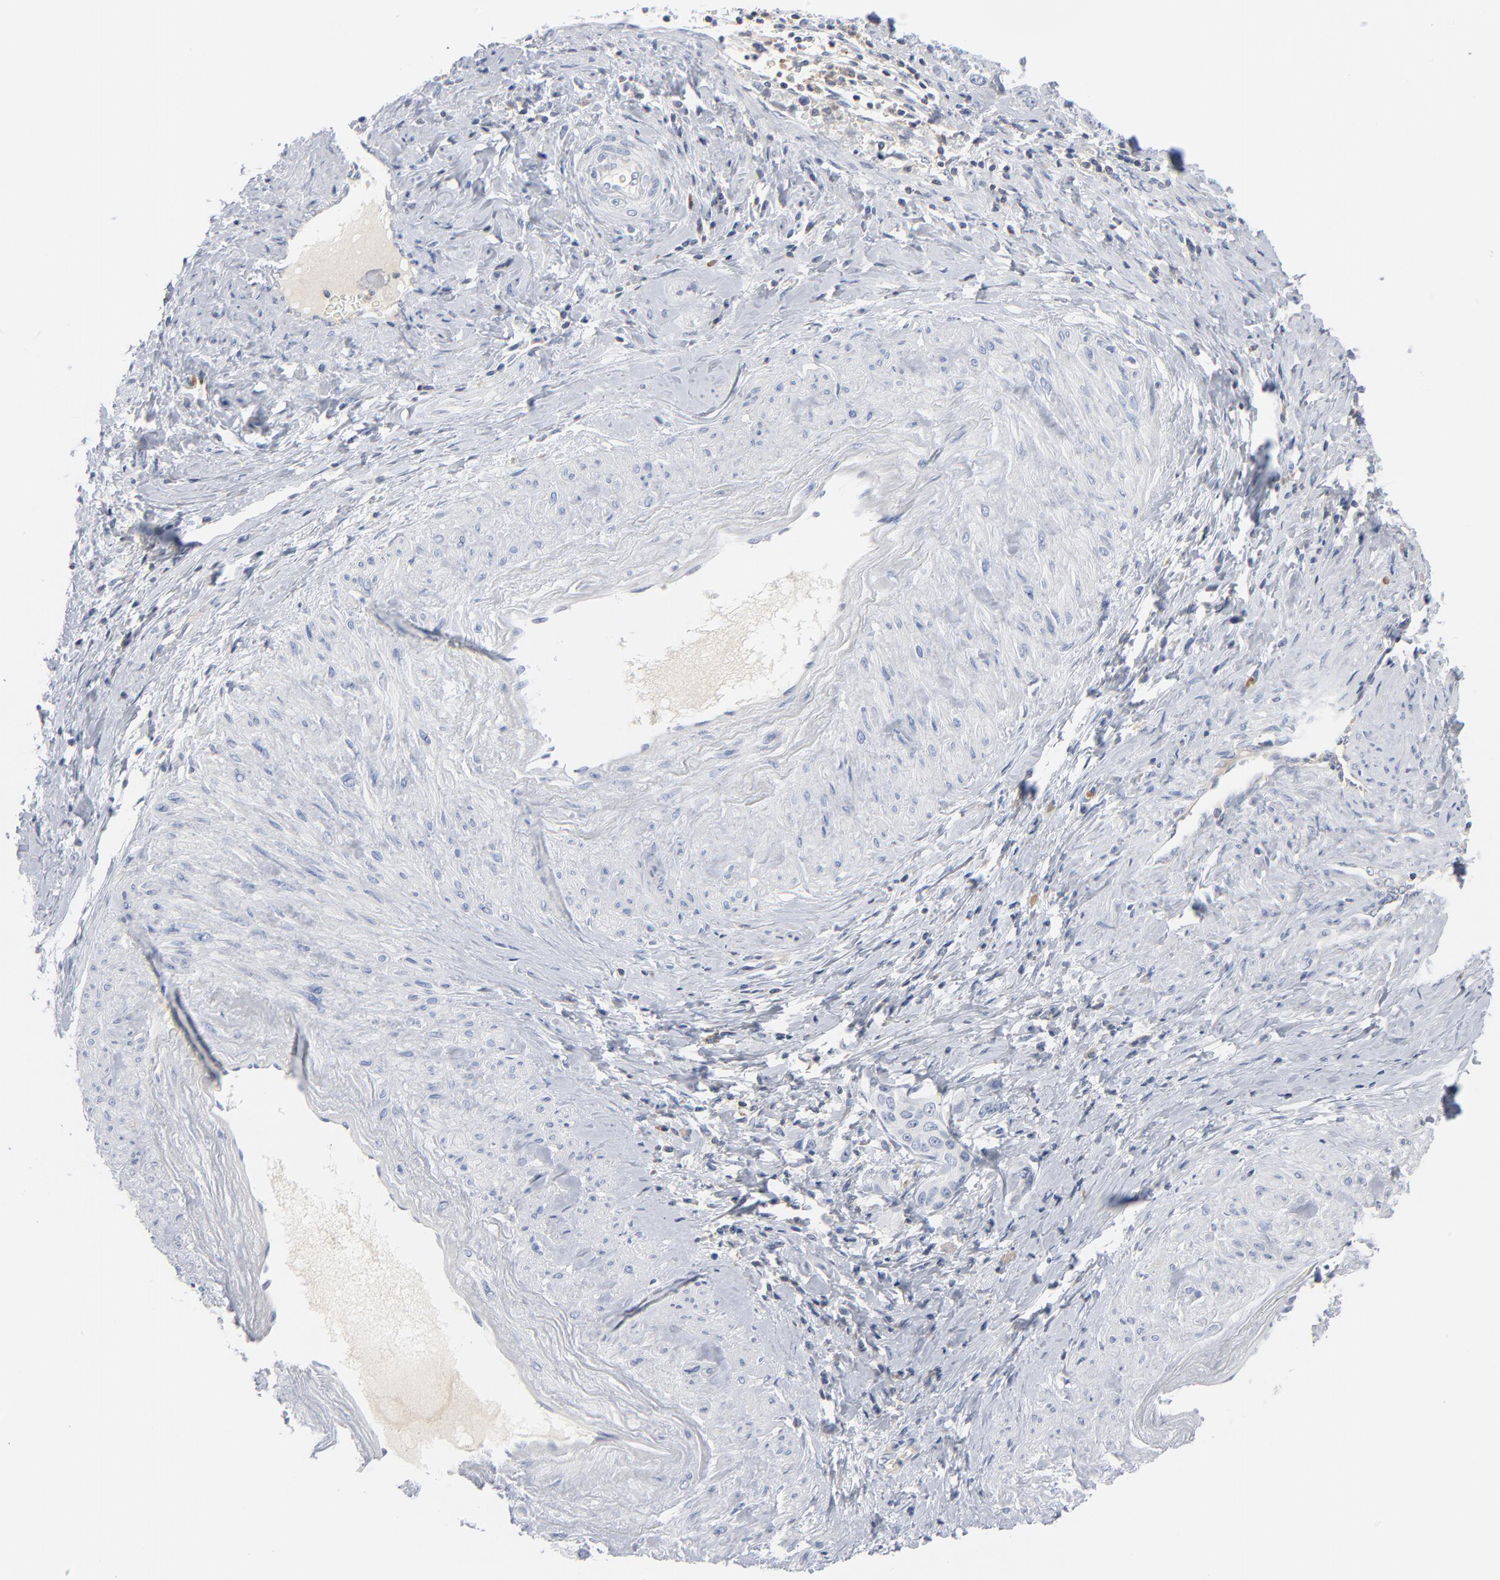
{"staining": {"intensity": "negative", "quantity": "none", "location": "none"}, "tissue": "cervical cancer", "cell_type": "Tumor cells", "image_type": "cancer", "snomed": [{"axis": "morphology", "description": "Squamous cell carcinoma, NOS"}, {"axis": "topography", "description": "Cervix"}], "caption": "This is a photomicrograph of IHC staining of cervical cancer (squamous cell carcinoma), which shows no positivity in tumor cells.", "gene": "PTK2B", "patient": {"sex": "female", "age": 54}}